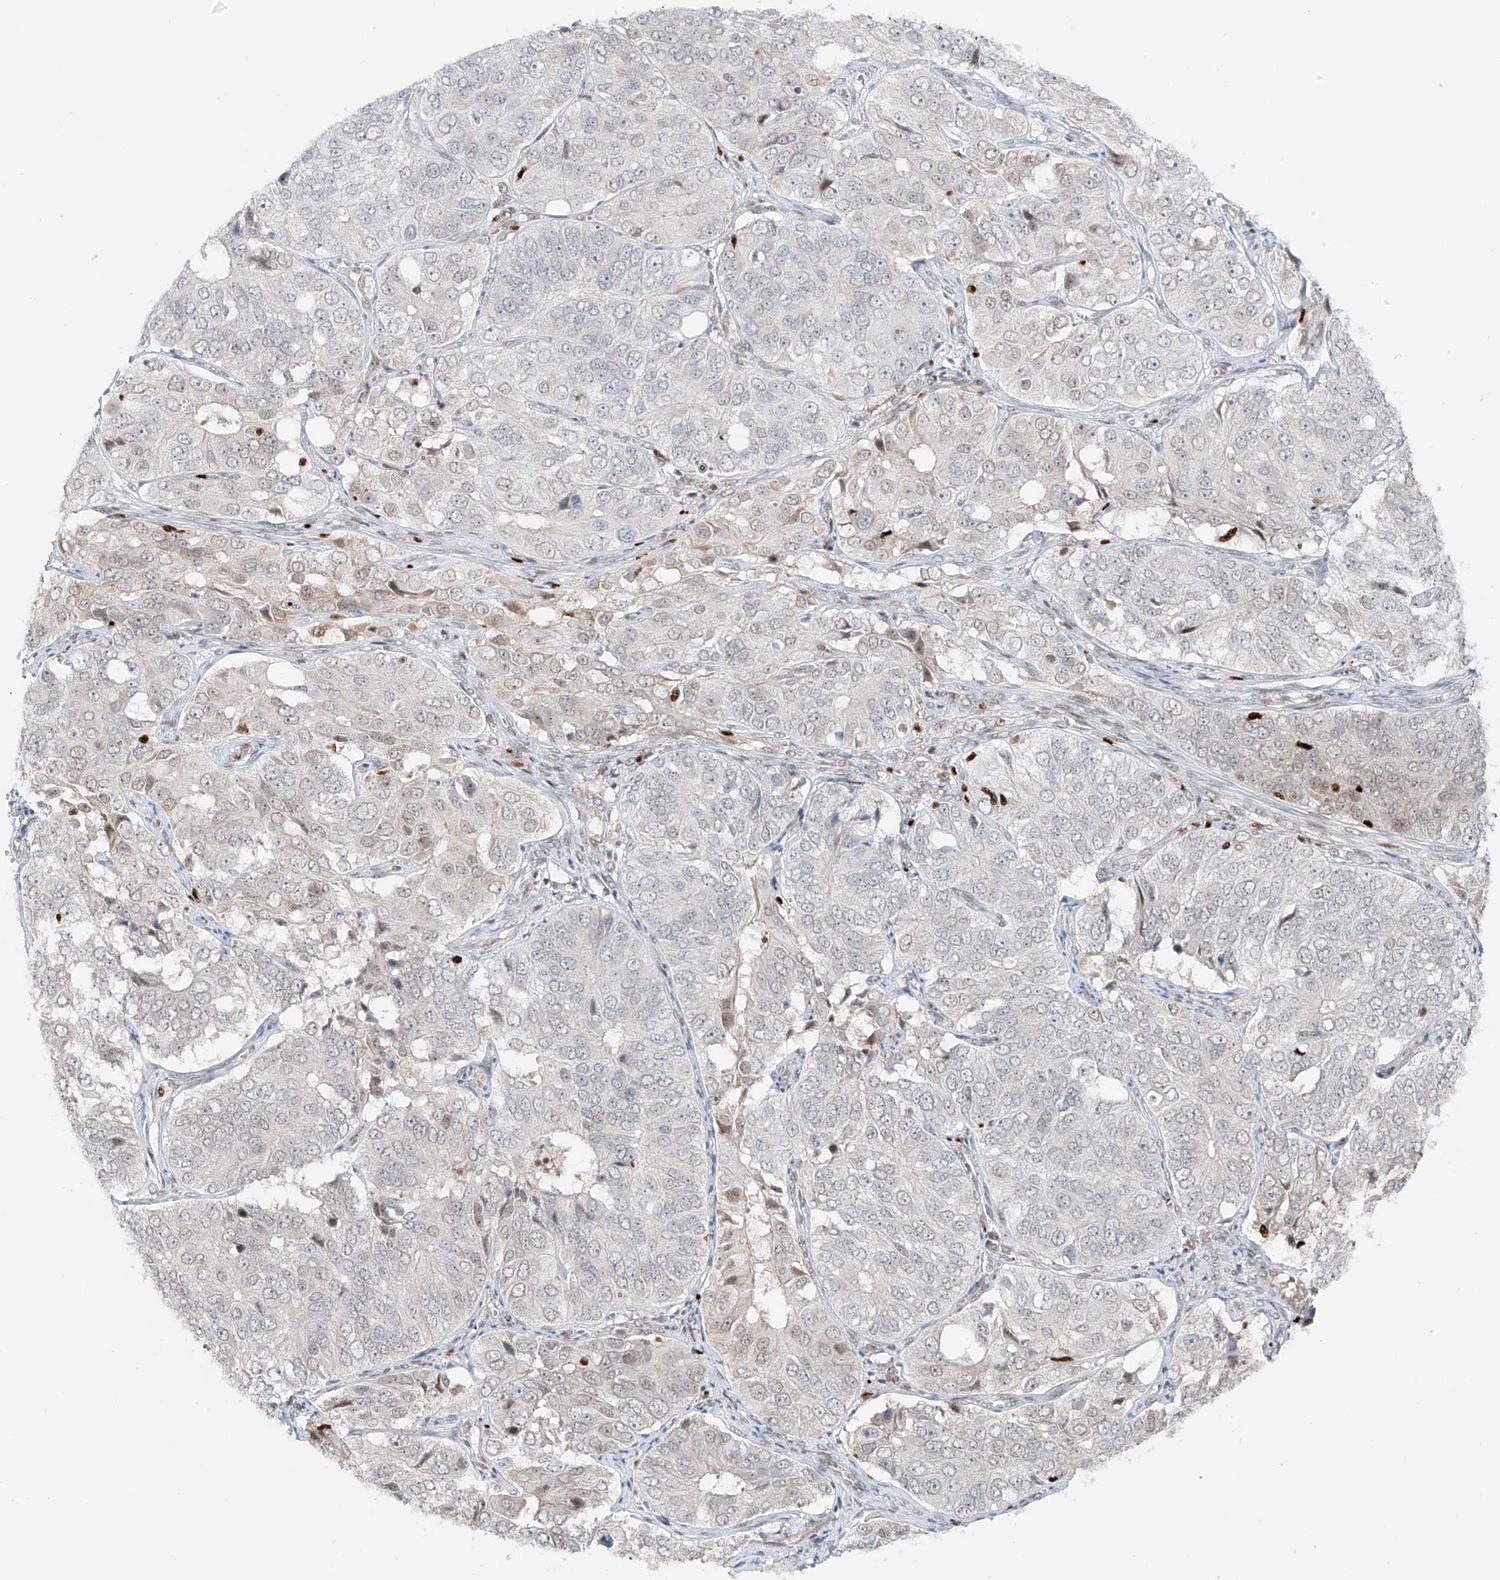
{"staining": {"intensity": "negative", "quantity": "none", "location": "none"}, "tissue": "ovarian cancer", "cell_type": "Tumor cells", "image_type": "cancer", "snomed": [{"axis": "morphology", "description": "Carcinoma, endometroid"}, {"axis": "topography", "description": "Ovary"}], "caption": "Immunohistochemistry photomicrograph of ovarian endometroid carcinoma stained for a protein (brown), which reveals no staining in tumor cells.", "gene": "DZIP1L", "patient": {"sex": "female", "age": 51}}